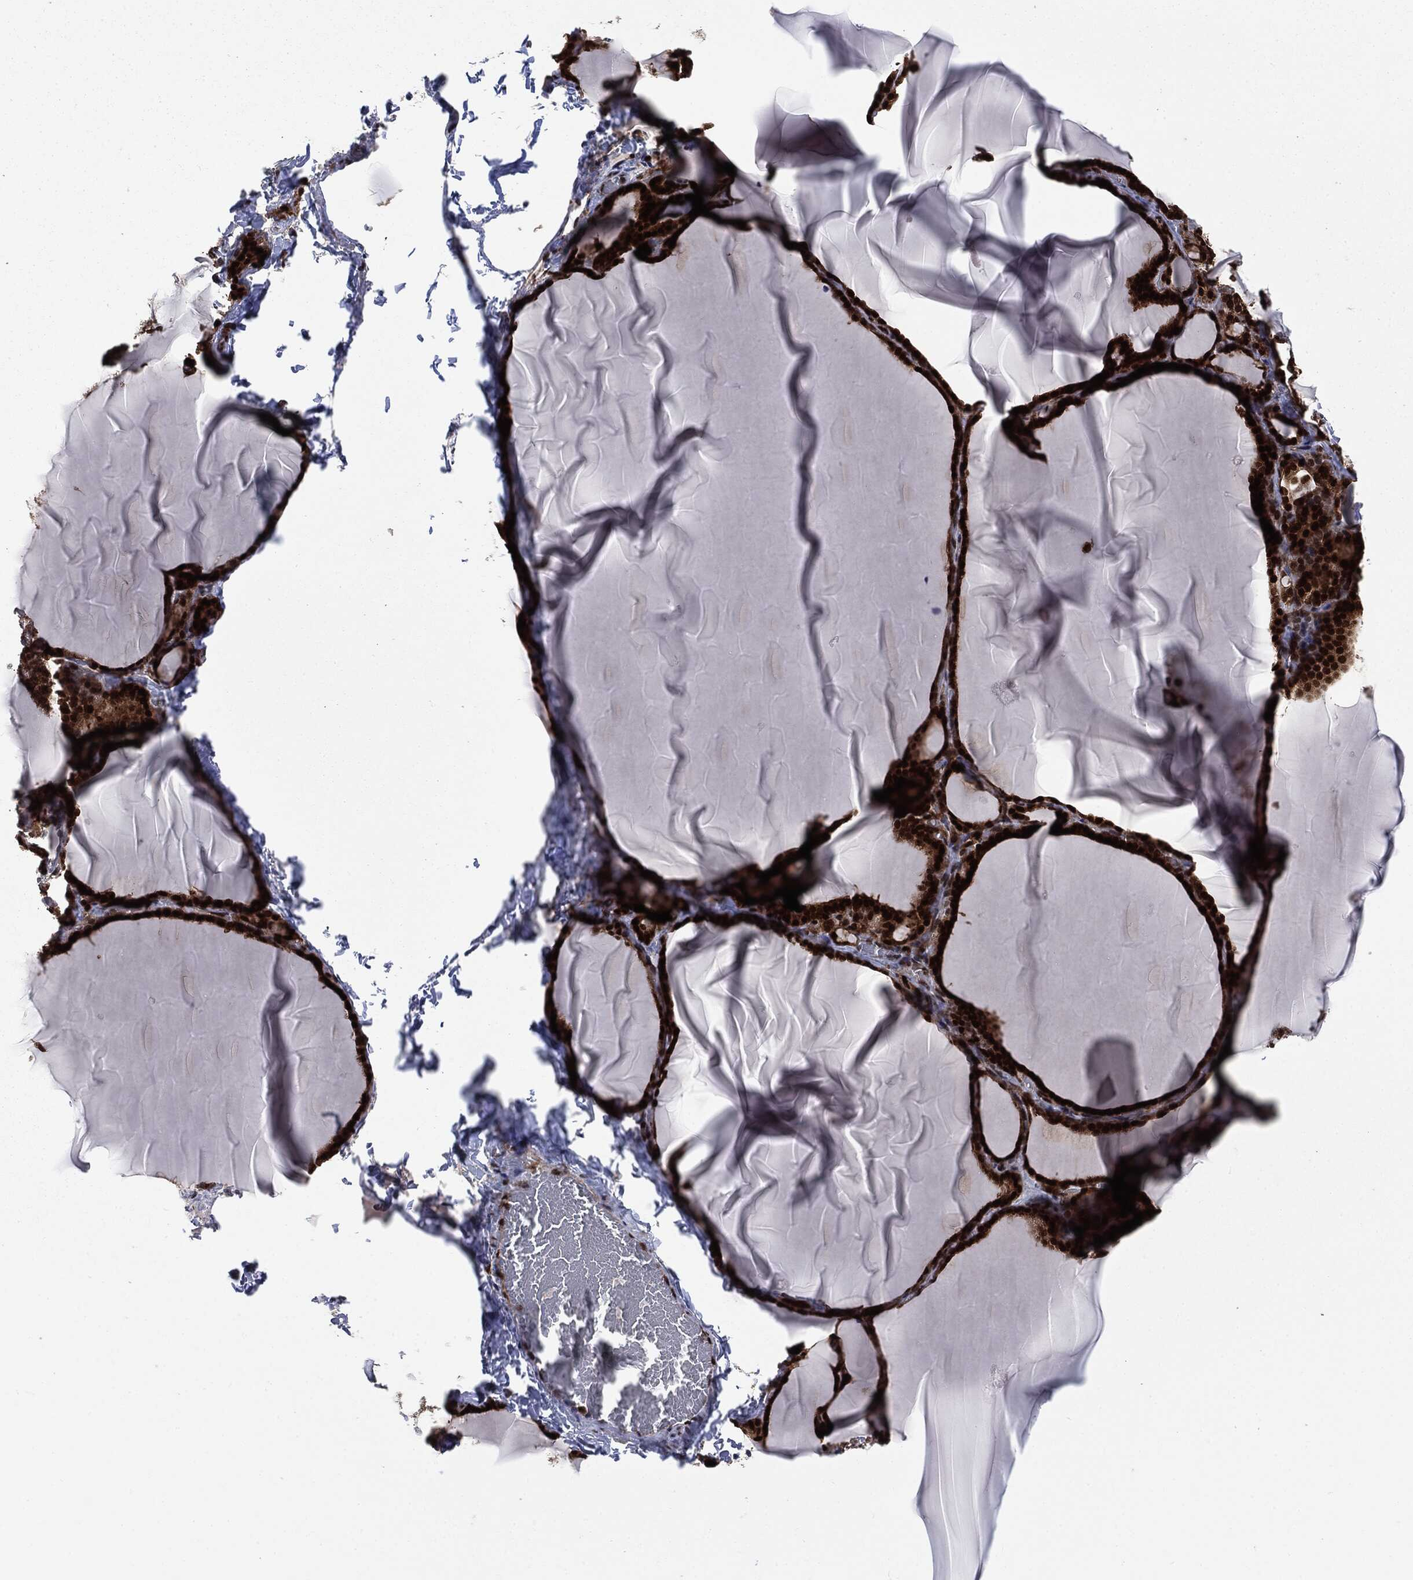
{"staining": {"intensity": "strong", "quantity": ">75%", "location": "cytoplasmic/membranous,nuclear"}, "tissue": "thyroid gland", "cell_type": "Glandular cells", "image_type": "normal", "snomed": [{"axis": "morphology", "description": "Normal tissue, NOS"}, {"axis": "morphology", "description": "Hyperplasia, NOS"}, {"axis": "topography", "description": "Thyroid gland"}], "caption": "Normal thyroid gland exhibits strong cytoplasmic/membranous,nuclear positivity in about >75% of glandular cells, visualized by immunohistochemistry.", "gene": "PTPA", "patient": {"sex": "female", "age": 27}}